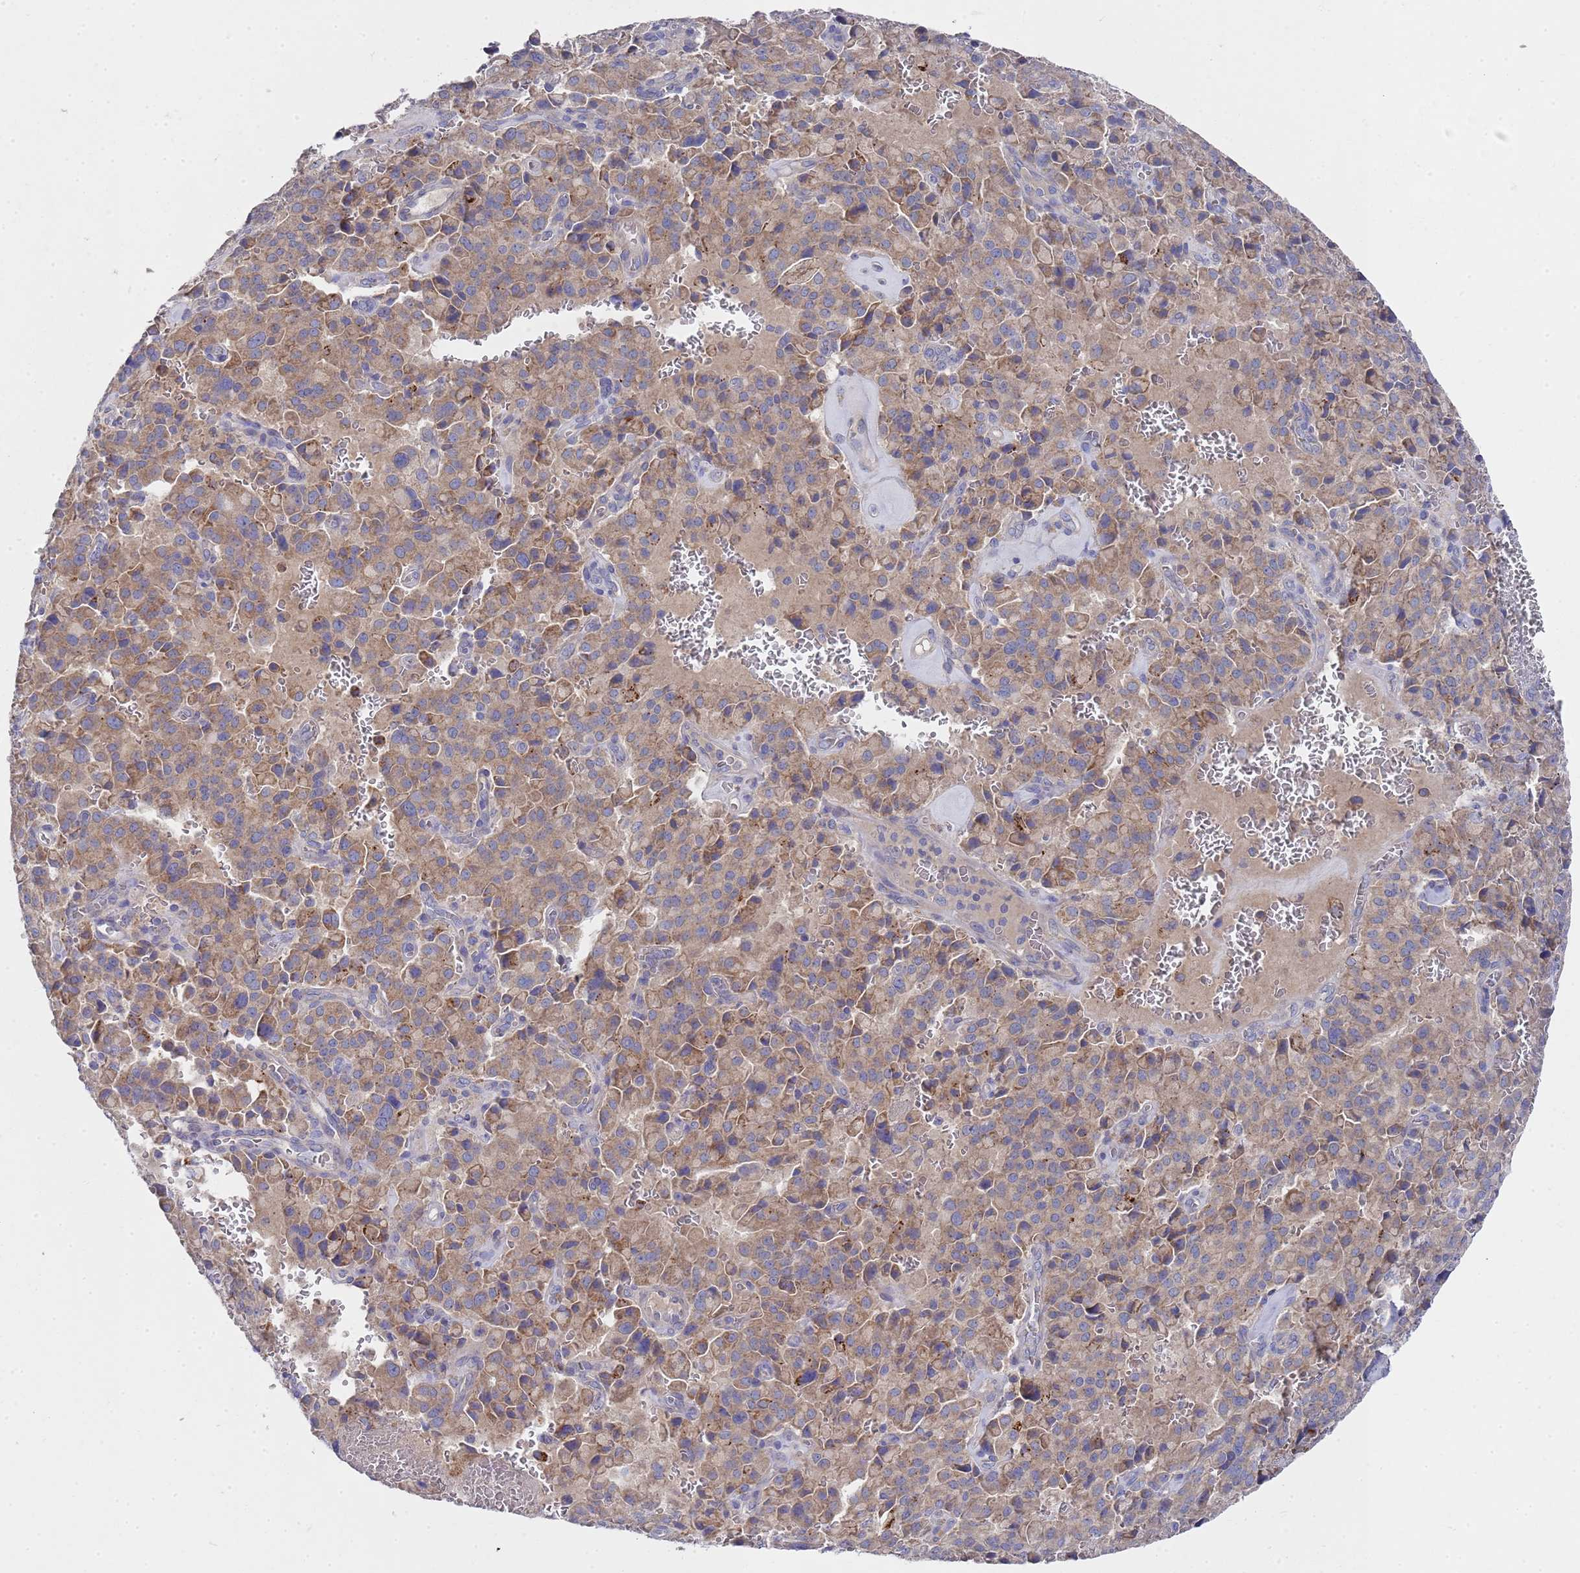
{"staining": {"intensity": "moderate", "quantity": ">75%", "location": "cytoplasmic/membranous"}, "tissue": "pancreatic cancer", "cell_type": "Tumor cells", "image_type": "cancer", "snomed": [{"axis": "morphology", "description": "Adenocarcinoma, NOS"}, {"axis": "topography", "description": "Pancreas"}], "caption": "Immunohistochemical staining of pancreatic cancer reveals moderate cytoplasmic/membranous protein positivity in approximately >75% of tumor cells.", "gene": "NPEPPS", "patient": {"sex": "male", "age": 65}}